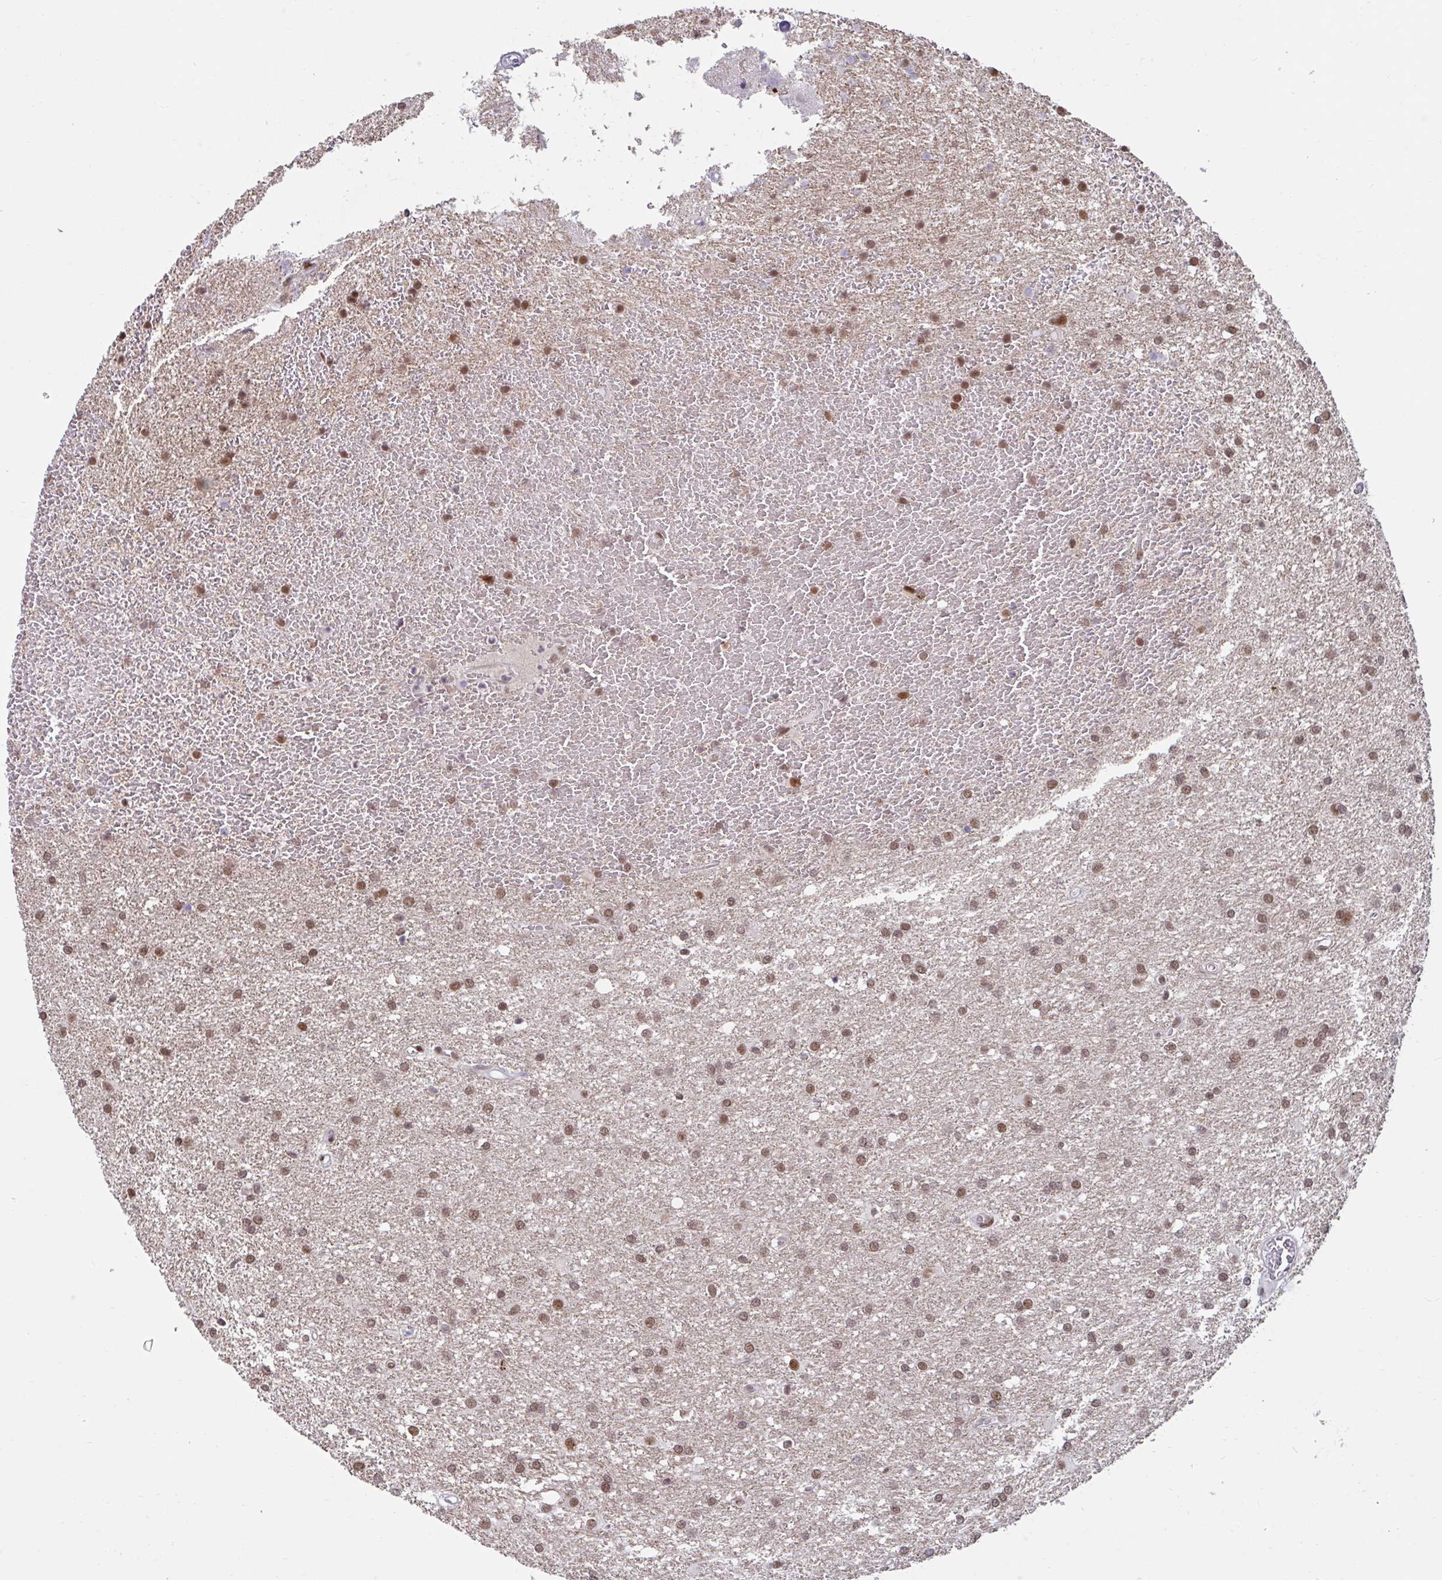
{"staining": {"intensity": "moderate", "quantity": ">75%", "location": "nuclear"}, "tissue": "glioma", "cell_type": "Tumor cells", "image_type": "cancer", "snomed": [{"axis": "morphology", "description": "Glioma, malignant, High grade"}, {"axis": "topography", "description": "Brain"}], "caption": "Immunohistochemistry photomicrograph of neoplastic tissue: human glioma stained using immunohistochemistry (IHC) shows medium levels of moderate protein expression localized specifically in the nuclear of tumor cells, appearing as a nuclear brown color.", "gene": "PHF10", "patient": {"sex": "female", "age": 50}}